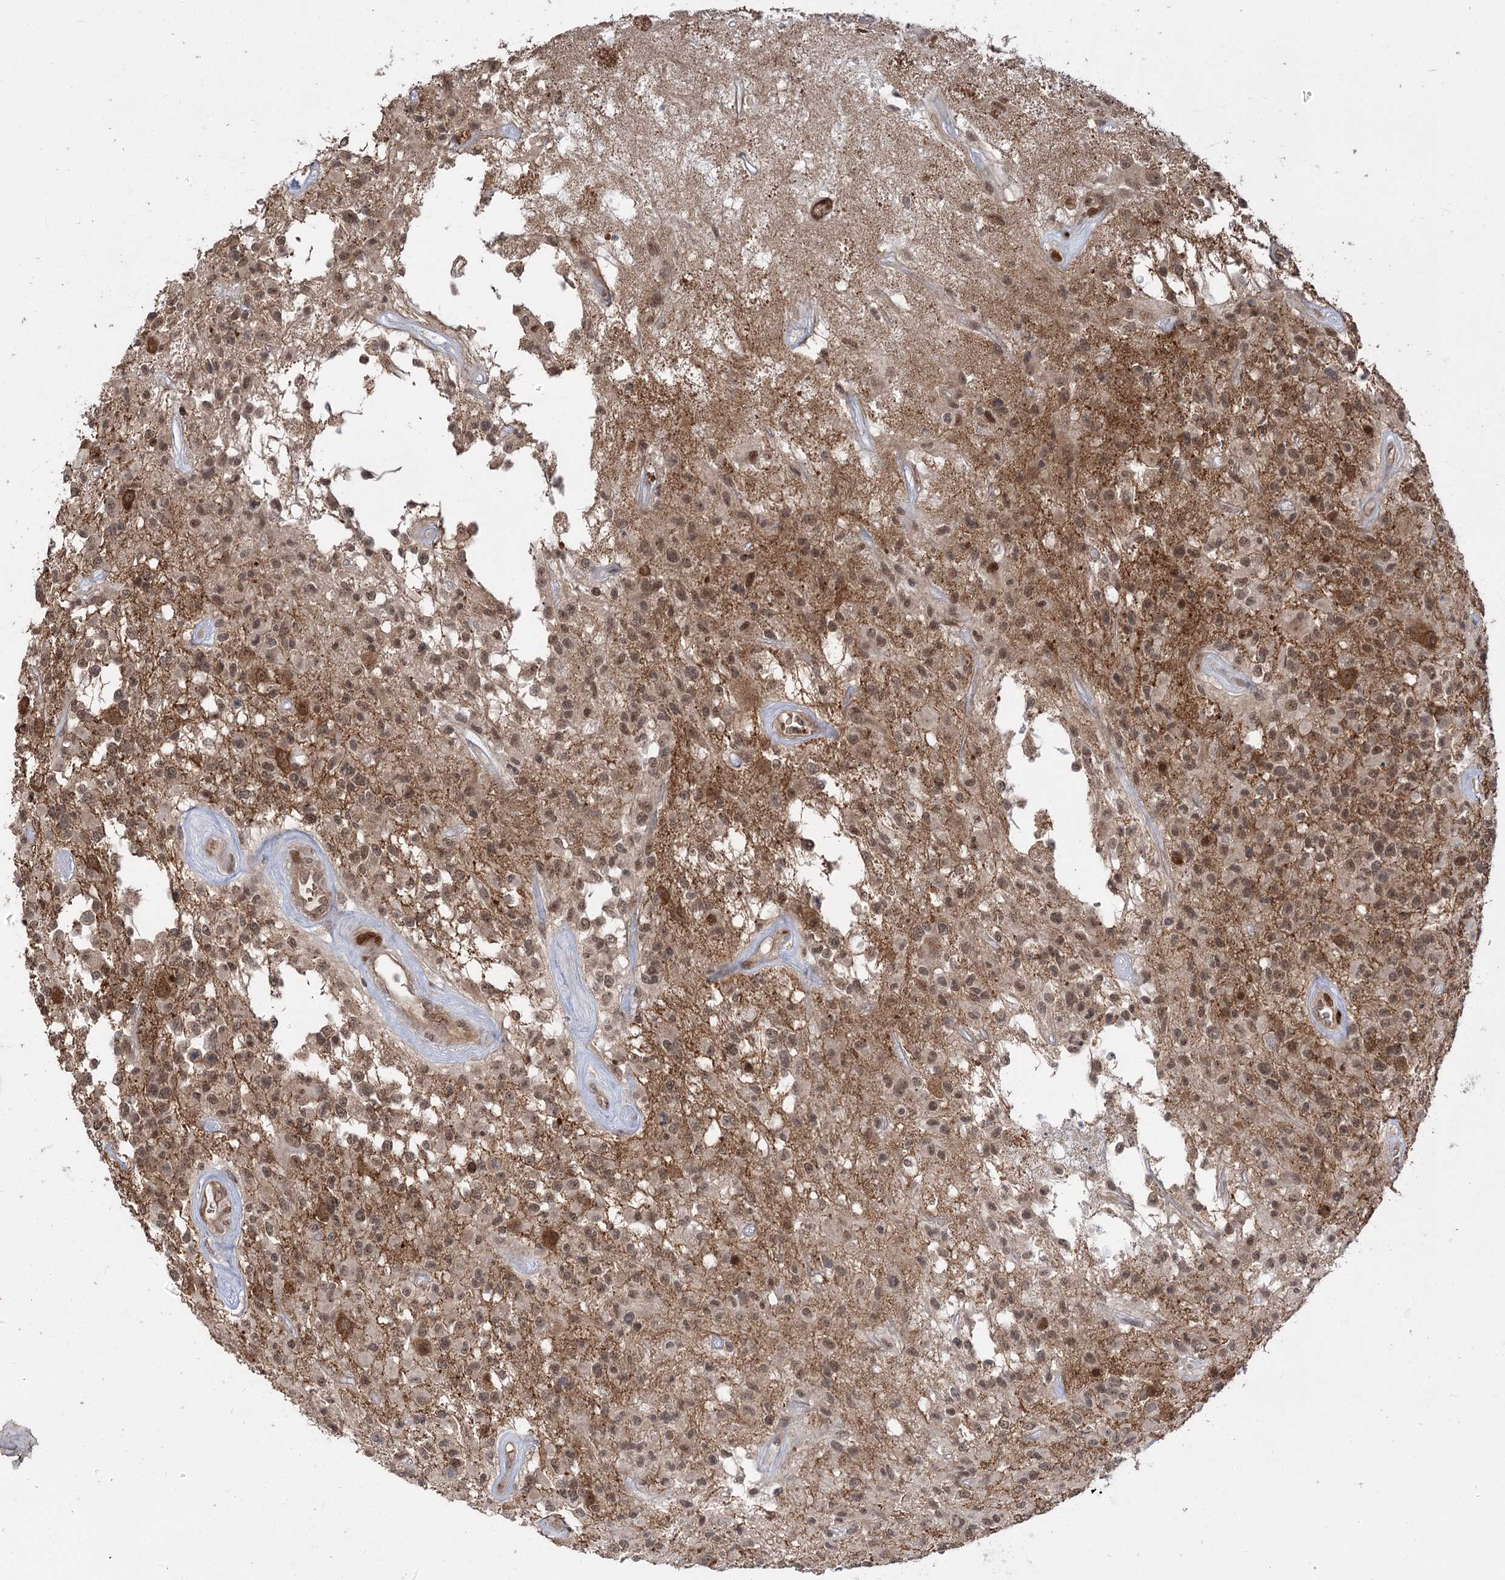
{"staining": {"intensity": "moderate", "quantity": ">75%", "location": "nuclear"}, "tissue": "glioma", "cell_type": "Tumor cells", "image_type": "cancer", "snomed": [{"axis": "morphology", "description": "Glioma, malignant, High grade"}, {"axis": "morphology", "description": "Glioblastoma, NOS"}, {"axis": "topography", "description": "Brain"}], "caption": "A histopathology image of human high-grade glioma (malignant) stained for a protein reveals moderate nuclear brown staining in tumor cells.", "gene": "HELQ", "patient": {"sex": "male", "age": 60}}